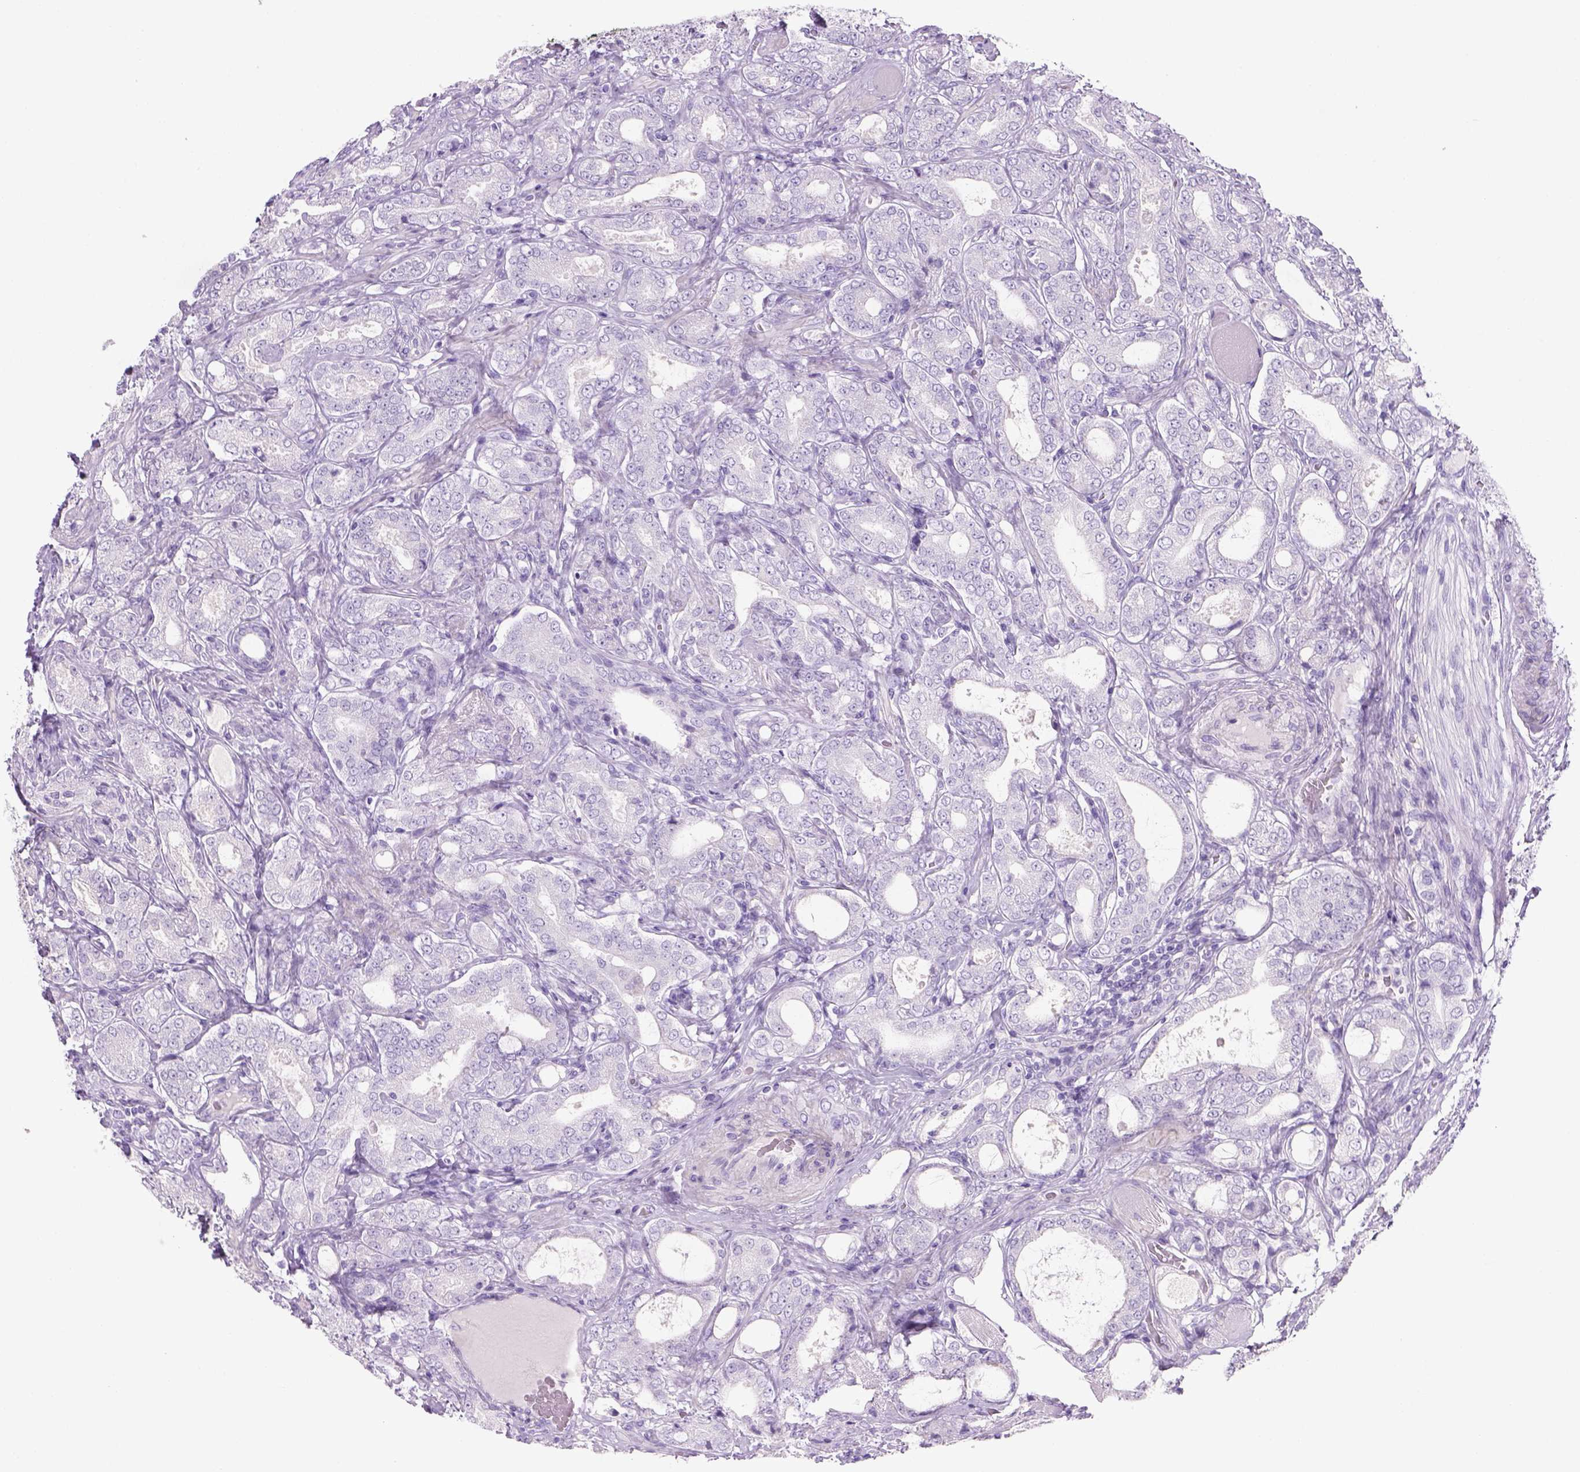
{"staining": {"intensity": "negative", "quantity": "none", "location": "none"}, "tissue": "prostate cancer", "cell_type": "Tumor cells", "image_type": "cancer", "snomed": [{"axis": "morphology", "description": "Adenocarcinoma, NOS"}, {"axis": "topography", "description": "Prostate"}], "caption": "Tumor cells show no significant positivity in adenocarcinoma (prostate). (DAB immunohistochemistry visualized using brightfield microscopy, high magnification).", "gene": "TENM4", "patient": {"sex": "male", "age": 64}}